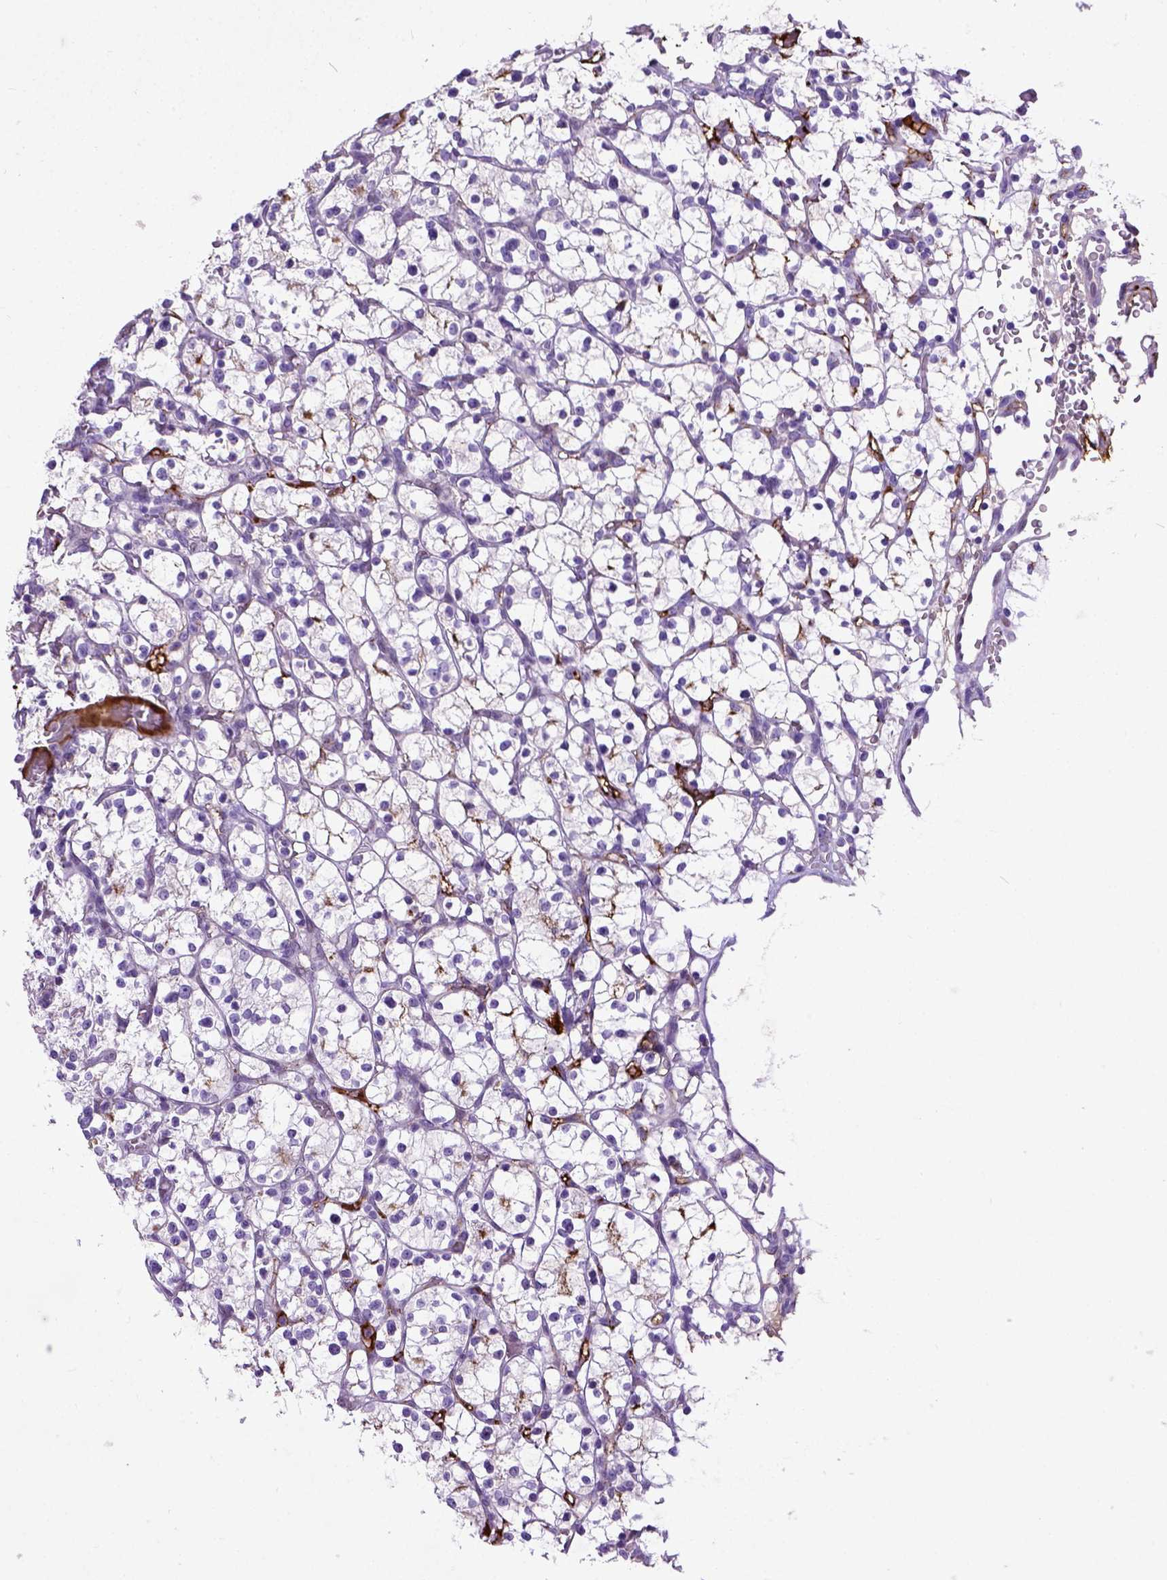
{"staining": {"intensity": "negative", "quantity": "none", "location": "none"}, "tissue": "renal cancer", "cell_type": "Tumor cells", "image_type": "cancer", "snomed": [{"axis": "morphology", "description": "Adenocarcinoma, NOS"}, {"axis": "topography", "description": "Kidney"}], "caption": "A high-resolution histopathology image shows immunohistochemistry (IHC) staining of renal cancer, which exhibits no significant staining in tumor cells.", "gene": "ADAMTS8", "patient": {"sex": "female", "age": 64}}